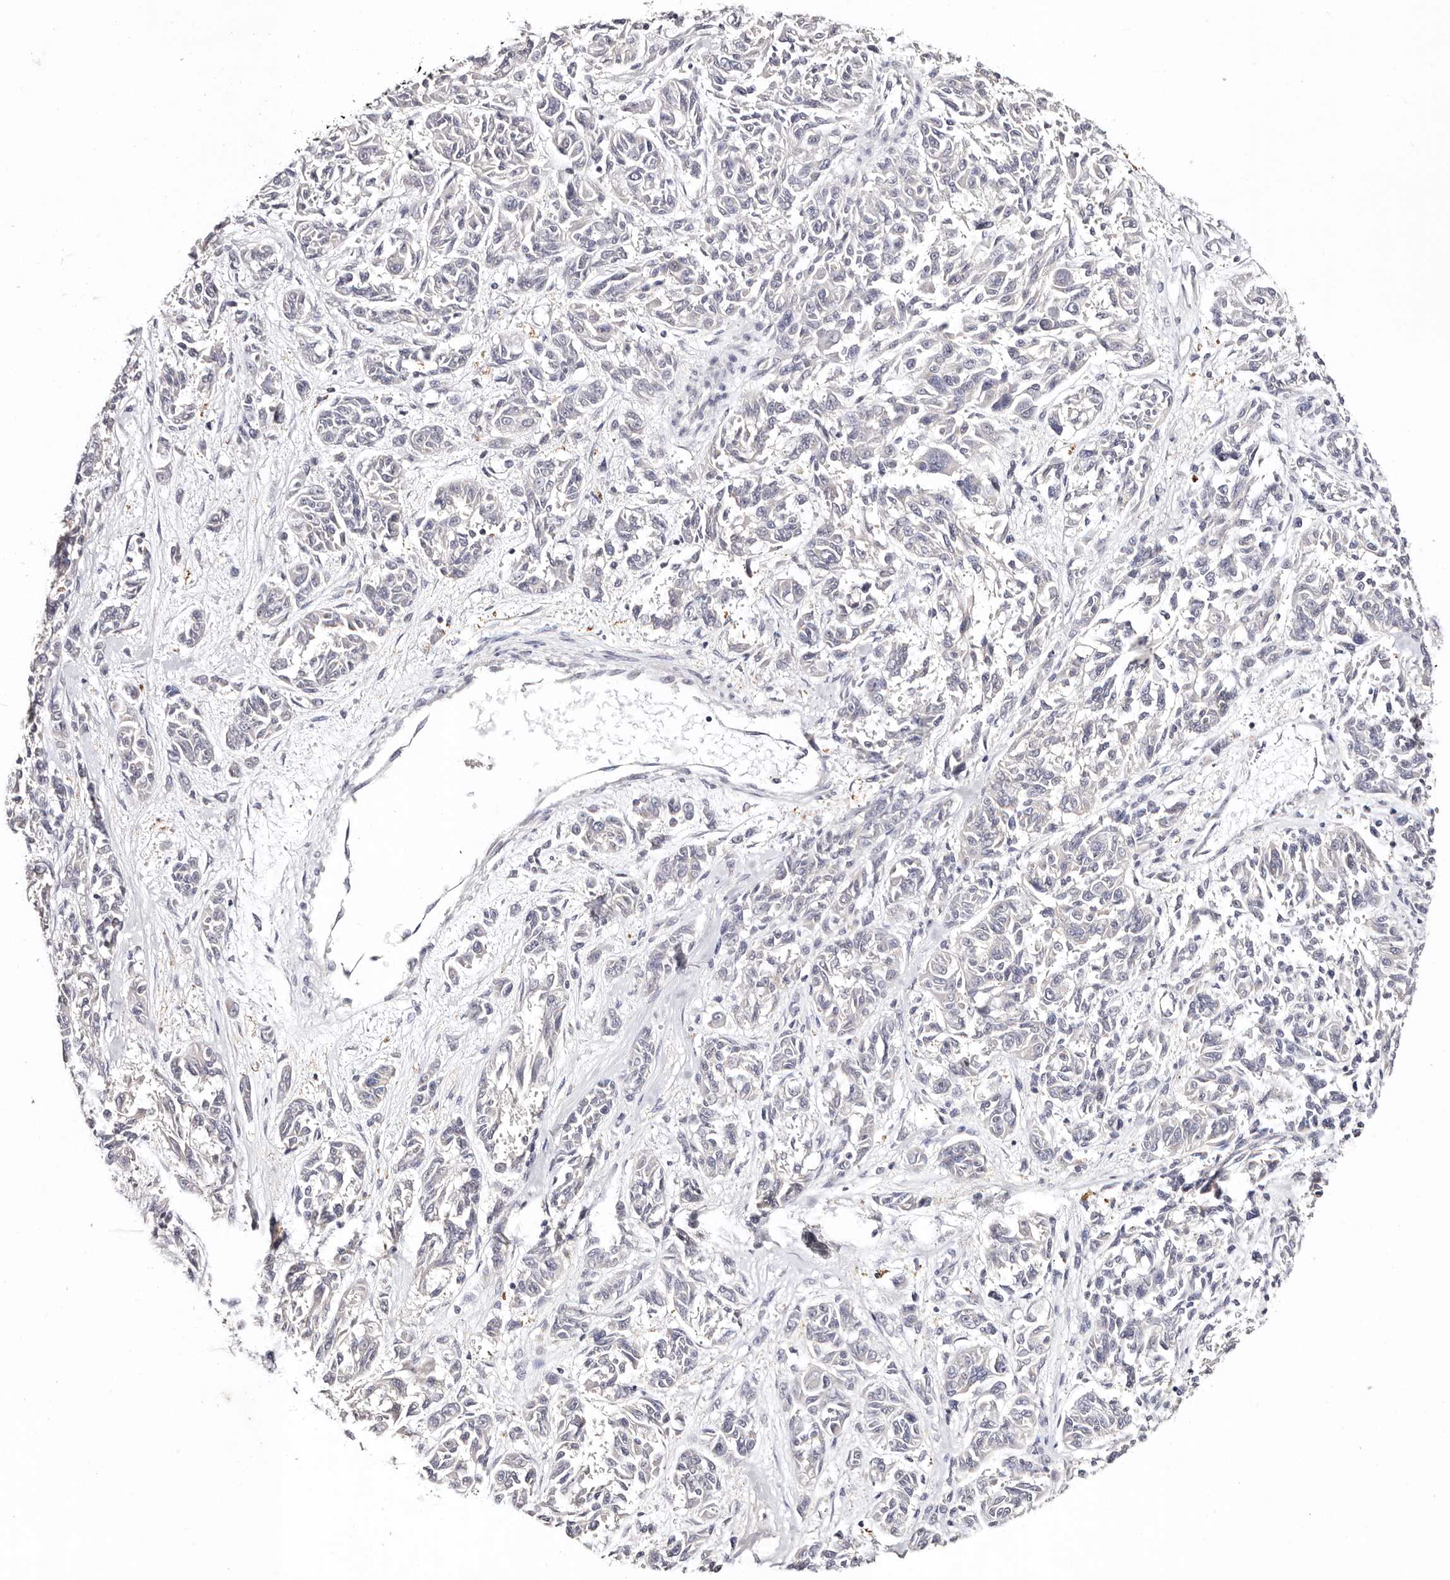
{"staining": {"intensity": "negative", "quantity": "none", "location": "none"}, "tissue": "melanoma", "cell_type": "Tumor cells", "image_type": "cancer", "snomed": [{"axis": "morphology", "description": "Malignant melanoma, NOS"}, {"axis": "topography", "description": "Skin"}], "caption": "Immunohistochemical staining of human malignant melanoma shows no significant expression in tumor cells. (Stains: DAB (3,3'-diaminobenzidine) immunohistochemistry with hematoxylin counter stain, Microscopy: brightfield microscopy at high magnification).", "gene": "IQGAP3", "patient": {"sex": "male", "age": 53}}